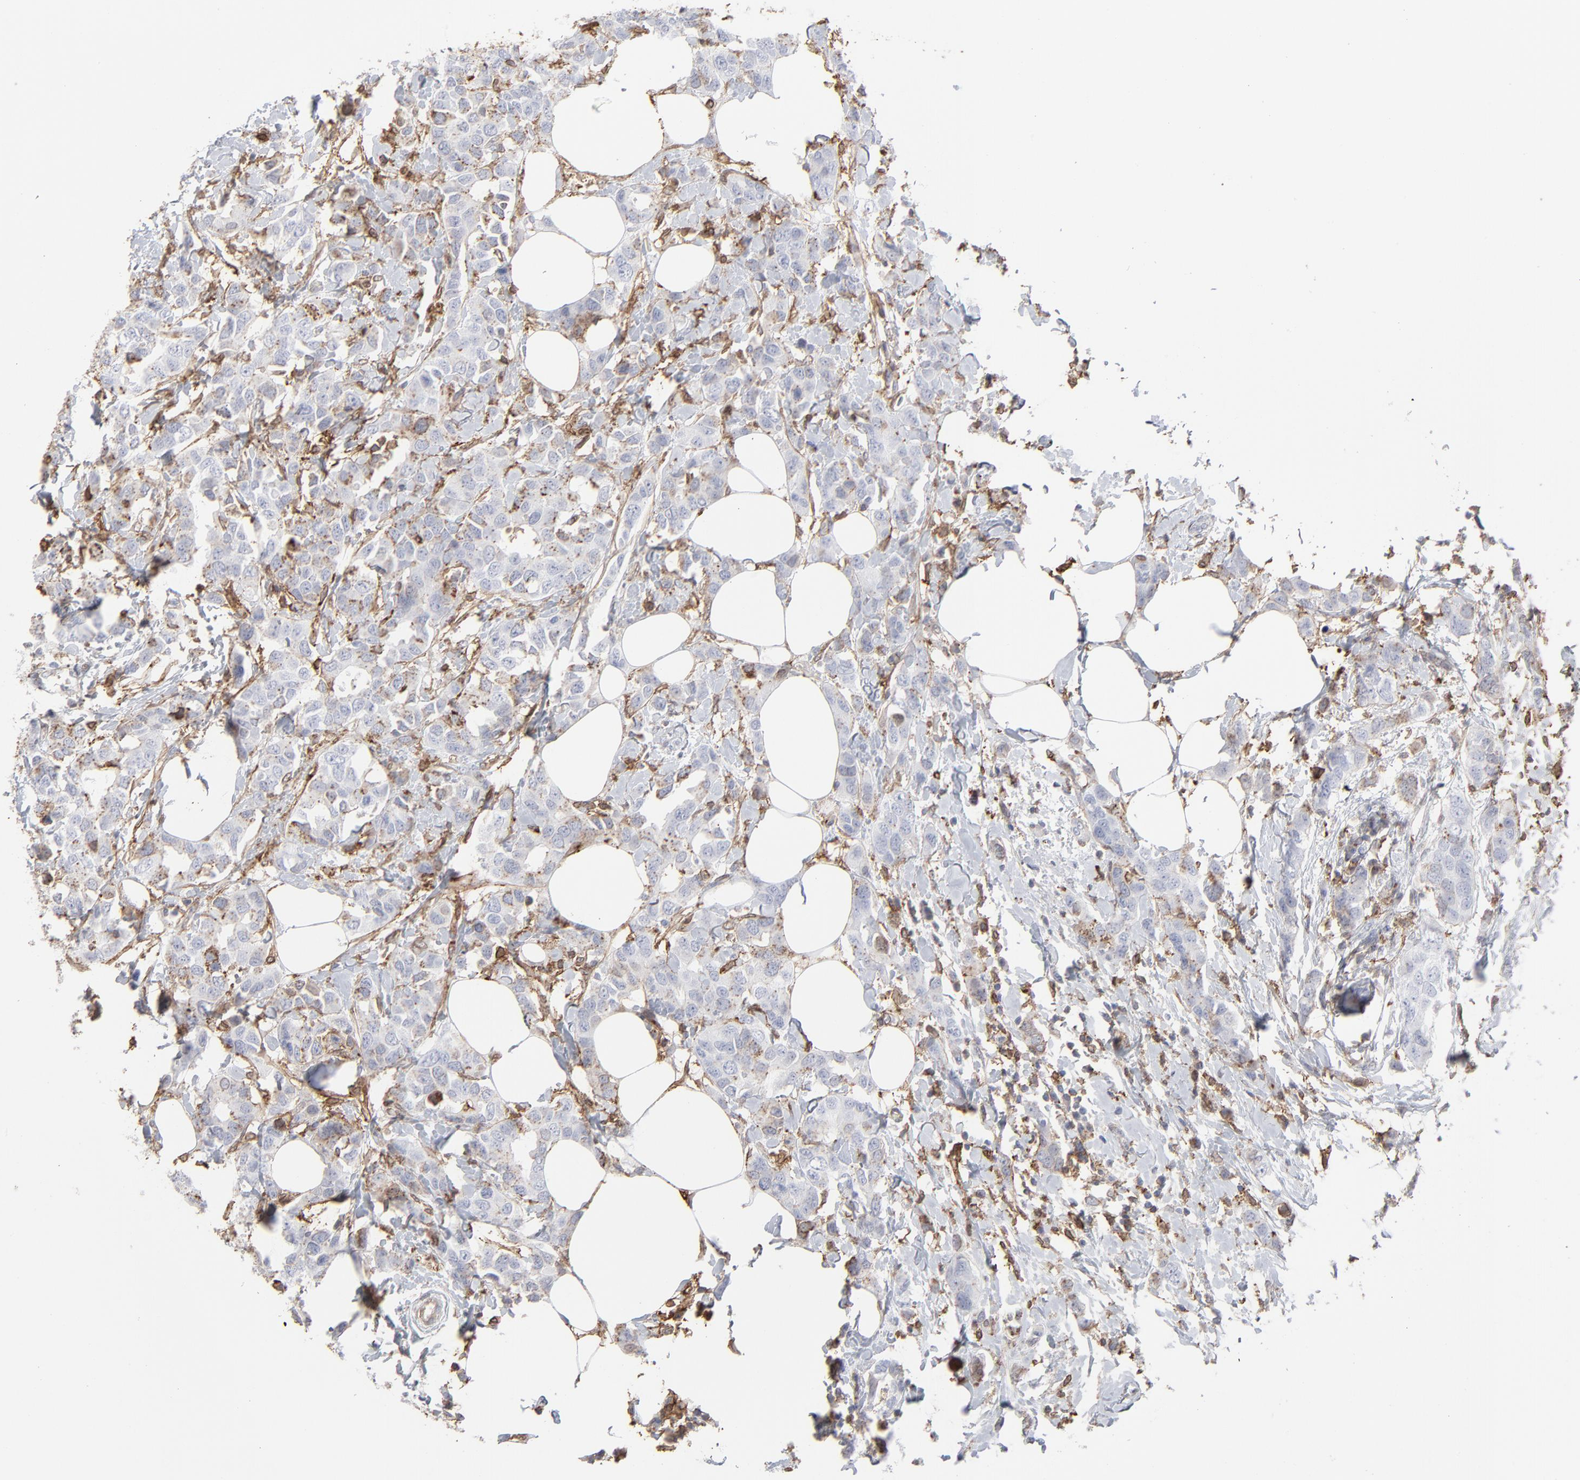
{"staining": {"intensity": "weak", "quantity": "25%-75%", "location": "cytoplasmic/membranous"}, "tissue": "breast cancer", "cell_type": "Tumor cells", "image_type": "cancer", "snomed": [{"axis": "morphology", "description": "Normal tissue, NOS"}, {"axis": "morphology", "description": "Duct carcinoma"}, {"axis": "topography", "description": "Breast"}], "caption": "Human invasive ductal carcinoma (breast) stained for a protein (brown) shows weak cytoplasmic/membranous positive positivity in approximately 25%-75% of tumor cells.", "gene": "ANXA5", "patient": {"sex": "female", "age": 50}}